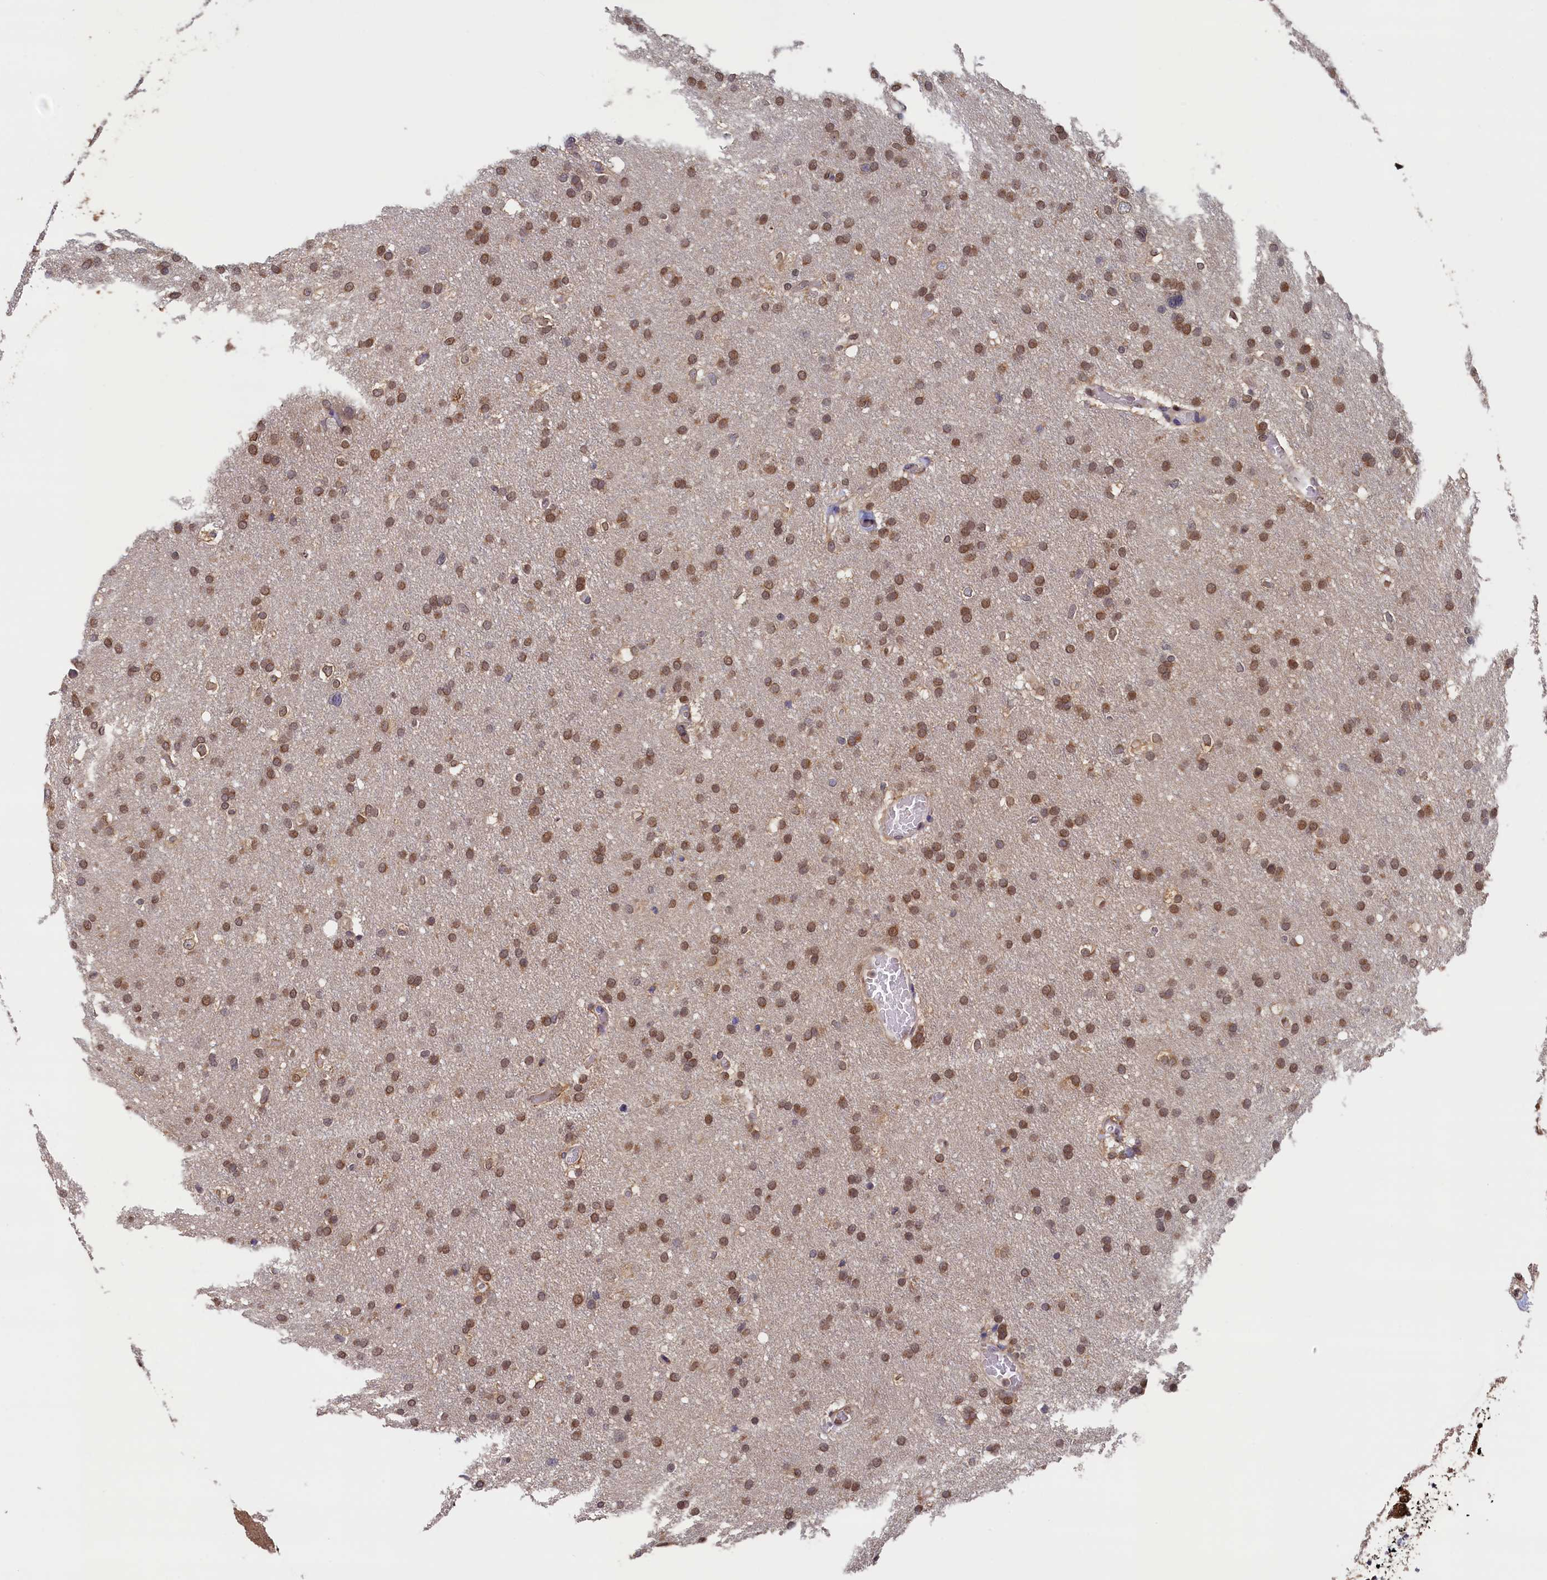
{"staining": {"intensity": "moderate", "quantity": ">75%", "location": "nuclear"}, "tissue": "glioma", "cell_type": "Tumor cells", "image_type": "cancer", "snomed": [{"axis": "morphology", "description": "Glioma, malignant, High grade"}, {"axis": "topography", "description": "Cerebral cortex"}], "caption": "Immunohistochemistry (IHC) (DAB (3,3'-diaminobenzidine)) staining of human glioma demonstrates moderate nuclear protein positivity in approximately >75% of tumor cells.", "gene": "AHCY", "patient": {"sex": "female", "age": 36}}